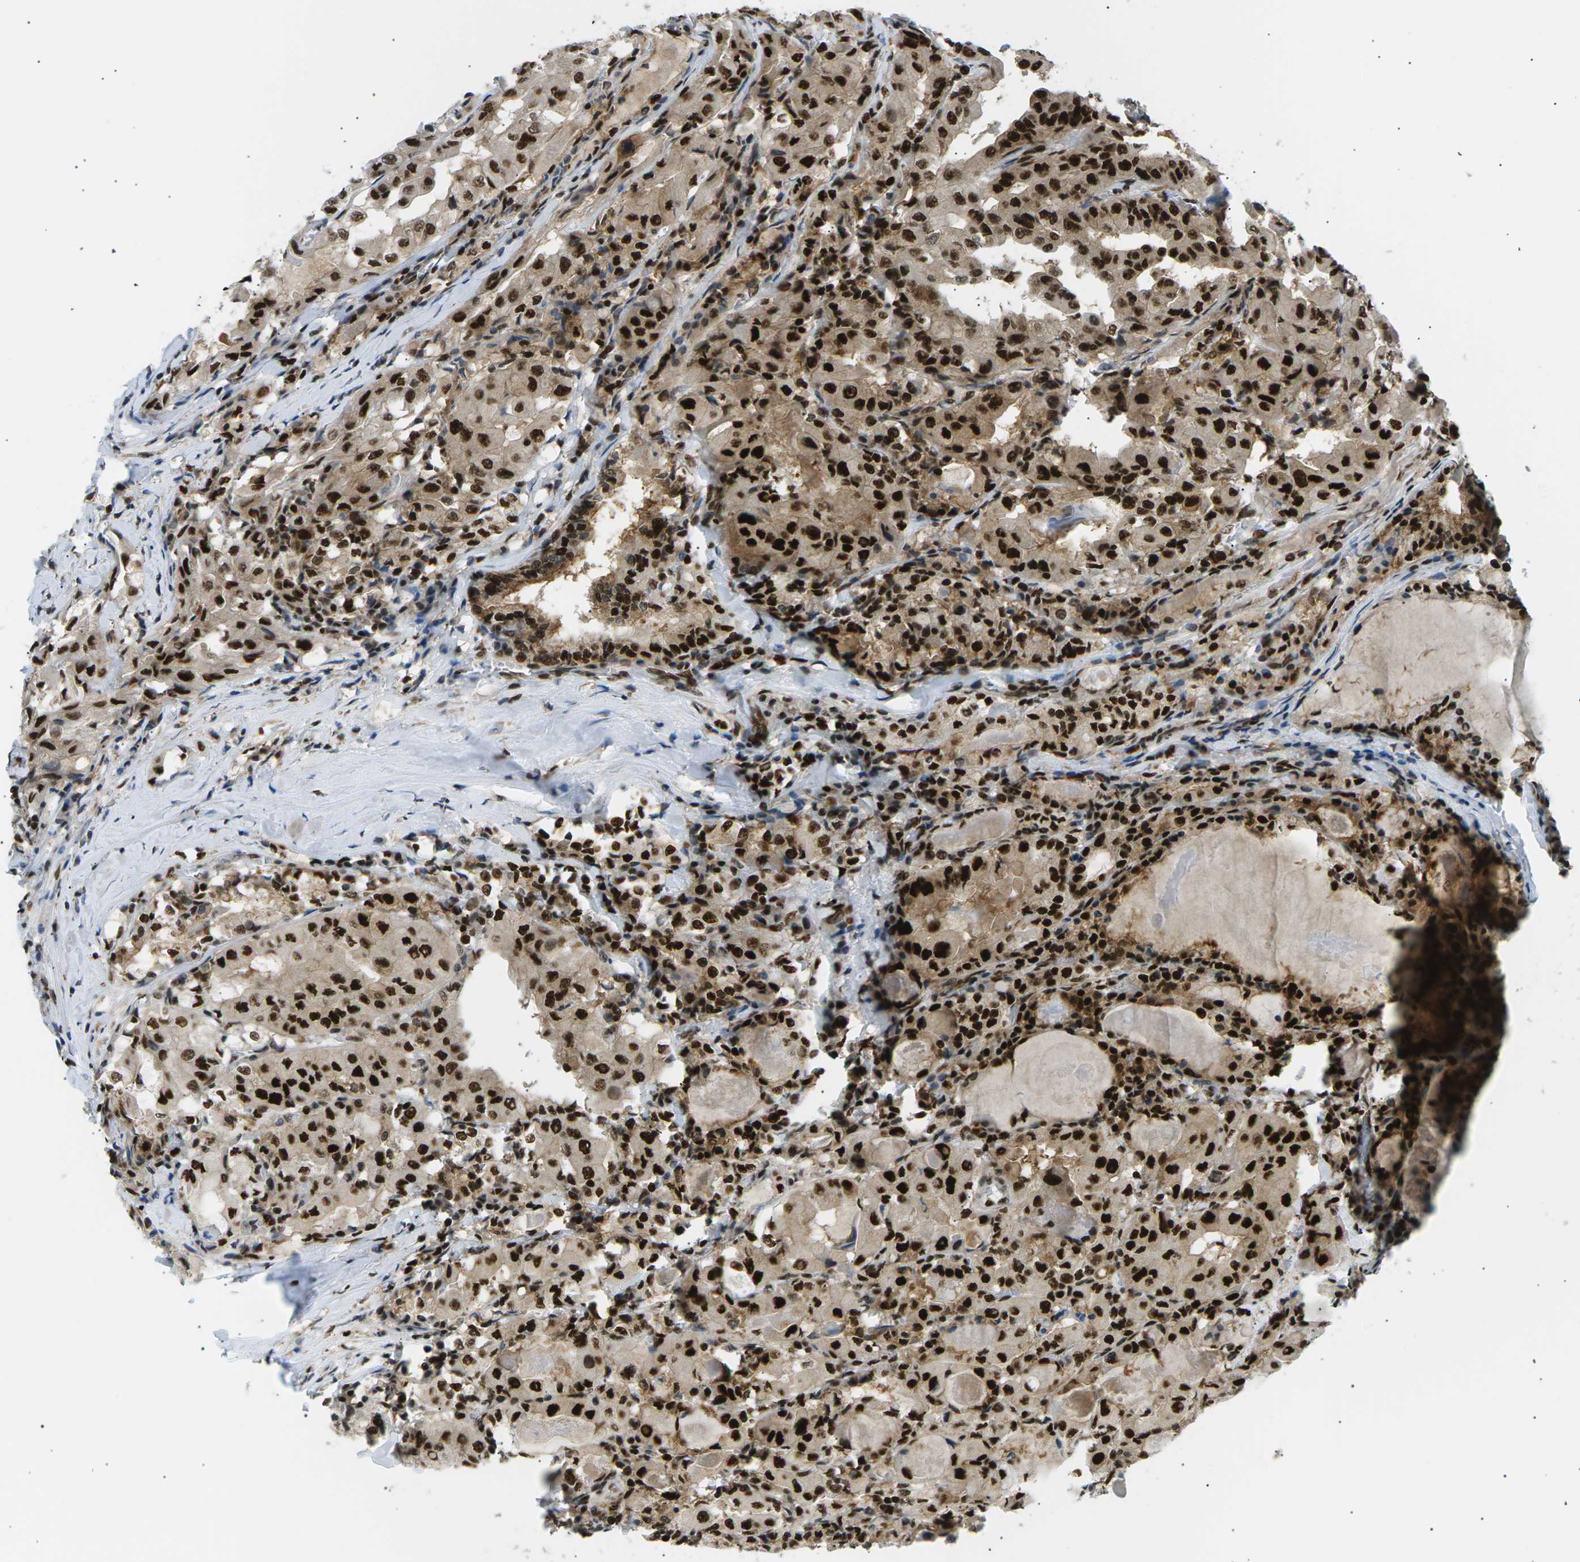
{"staining": {"intensity": "strong", "quantity": ">75%", "location": "cytoplasmic/membranous,nuclear"}, "tissue": "thyroid cancer", "cell_type": "Tumor cells", "image_type": "cancer", "snomed": [{"axis": "morphology", "description": "Papillary adenocarcinoma, NOS"}, {"axis": "topography", "description": "Thyroid gland"}], "caption": "Tumor cells reveal high levels of strong cytoplasmic/membranous and nuclear positivity in about >75% of cells in human papillary adenocarcinoma (thyroid). Immunohistochemistry (ihc) stains the protein in brown and the nuclei are stained blue.", "gene": "RPA2", "patient": {"sex": "female", "age": 42}}